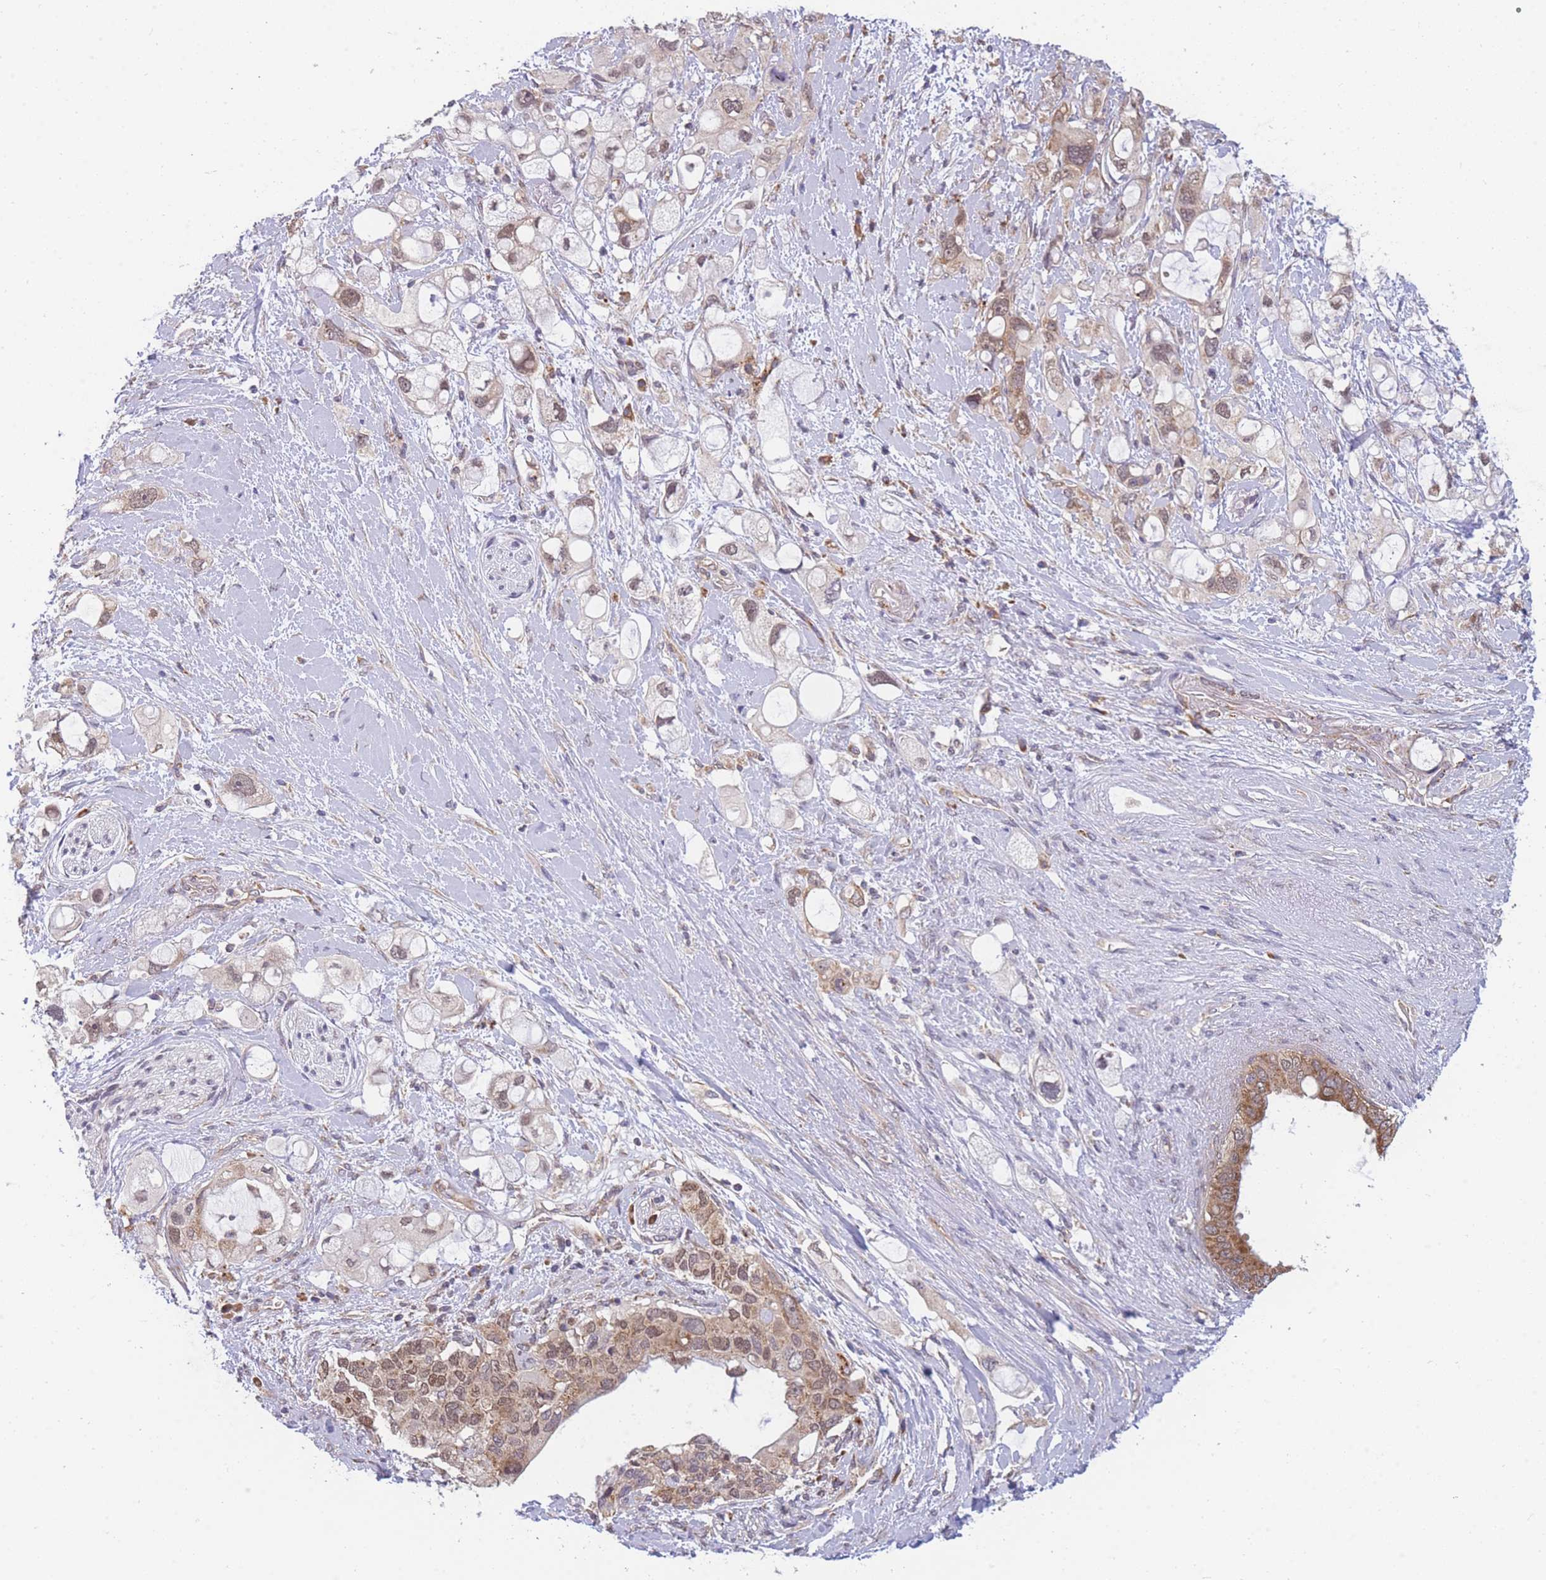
{"staining": {"intensity": "moderate", "quantity": ">75%", "location": "cytoplasmic/membranous"}, "tissue": "pancreatic cancer", "cell_type": "Tumor cells", "image_type": "cancer", "snomed": [{"axis": "morphology", "description": "Adenocarcinoma, NOS"}, {"axis": "topography", "description": "Pancreas"}], "caption": "The photomicrograph reveals staining of pancreatic cancer, revealing moderate cytoplasmic/membranous protein staining (brown color) within tumor cells. The staining was performed using DAB, with brown indicating positive protein expression. Nuclei are stained blue with hematoxylin.", "gene": "MRPL23", "patient": {"sex": "female", "age": 56}}